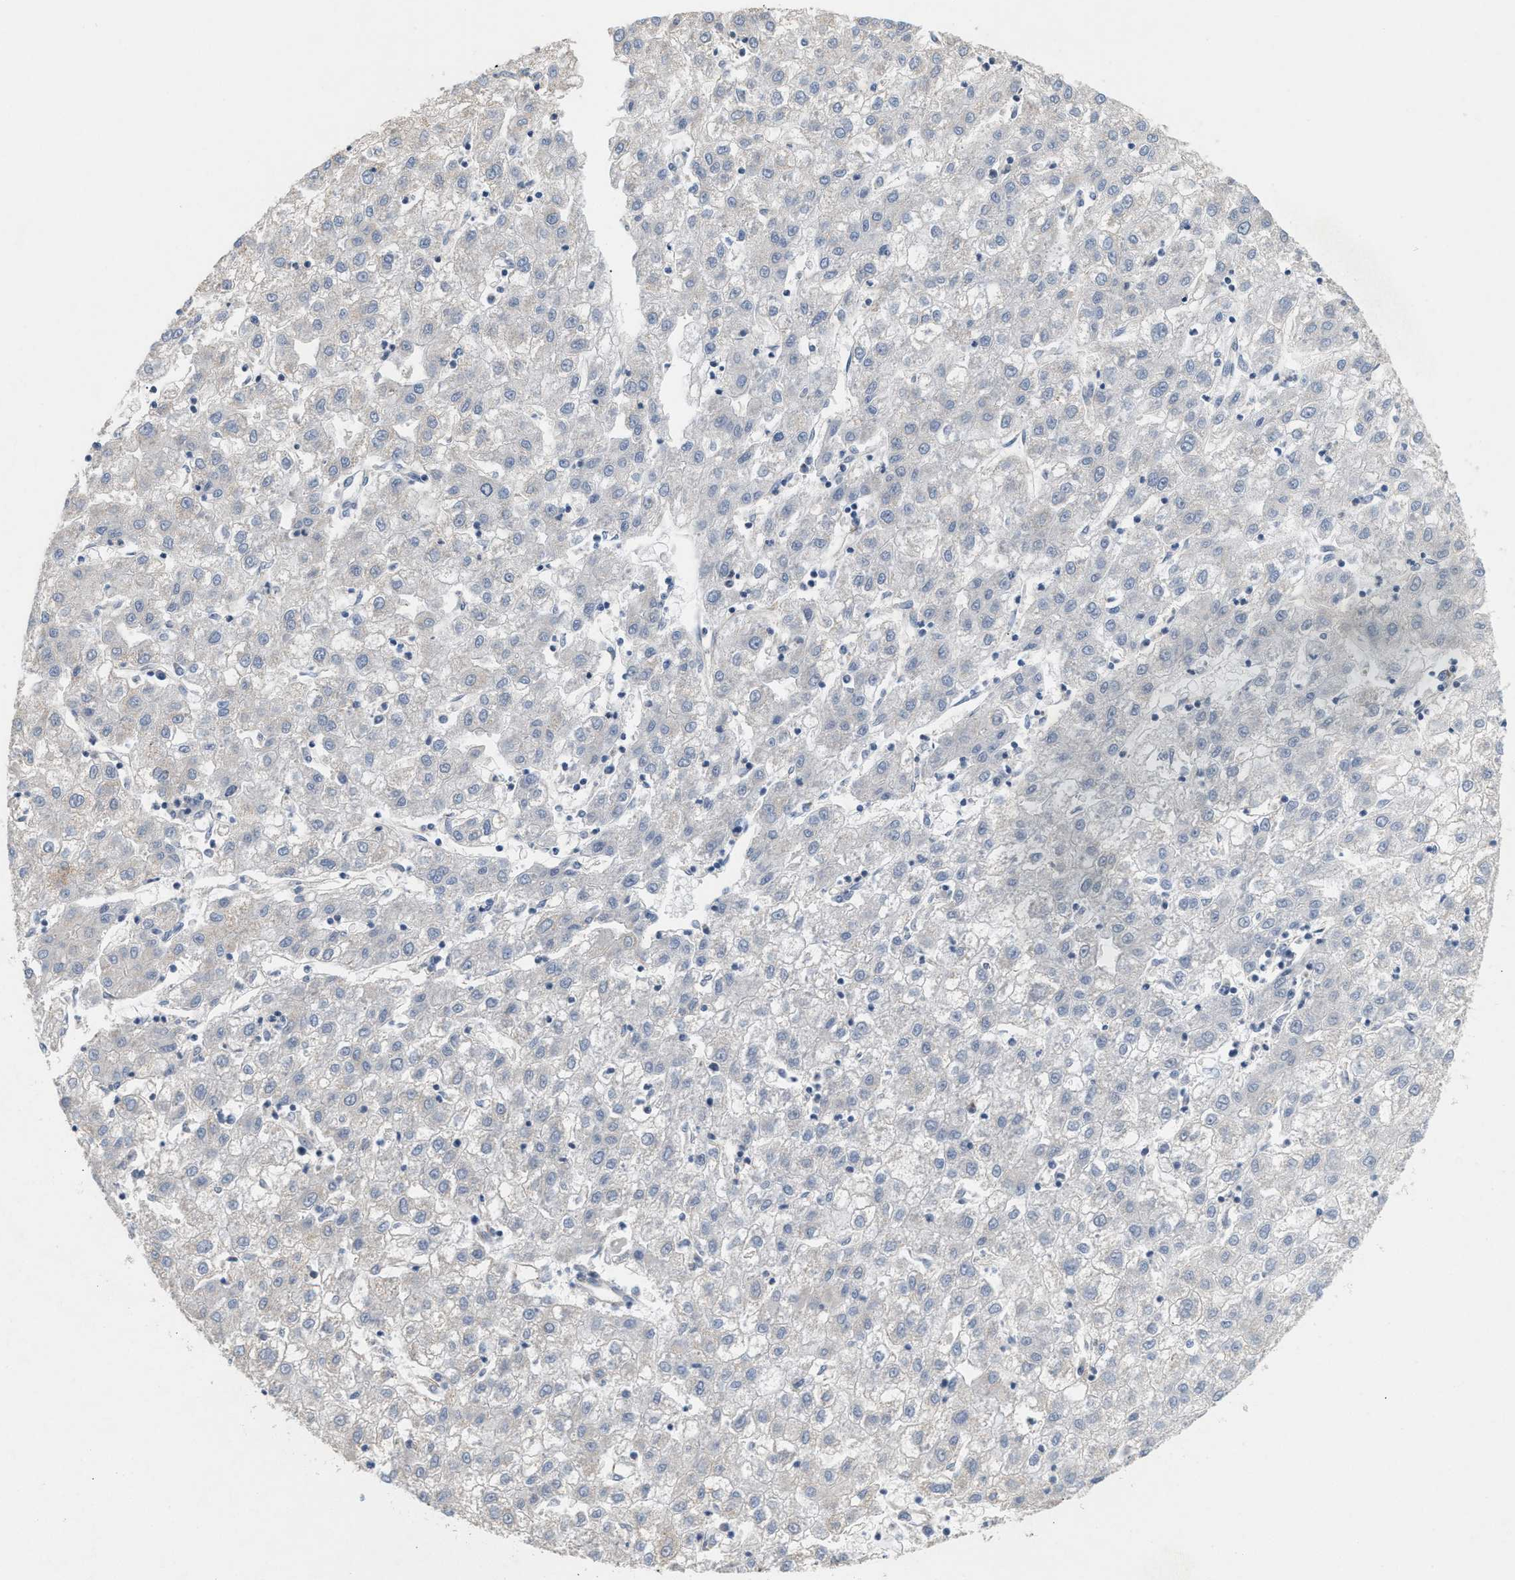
{"staining": {"intensity": "negative", "quantity": "none", "location": "none"}, "tissue": "liver cancer", "cell_type": "Tumor cells", "image_type": "cancer", "snomed": [{"axis": "morphology", "description": "Carcinoma, Hepatocellular, NOS"}, {"axis": "topography", "description": "Liver"}], "caption": "The photomicrograph exhibits no significant expression in tumor cells of liver cancer (hepatocellular carcinoma).", "gene": "UBAP2", "patient": {"sex": "male", "age": 72}}